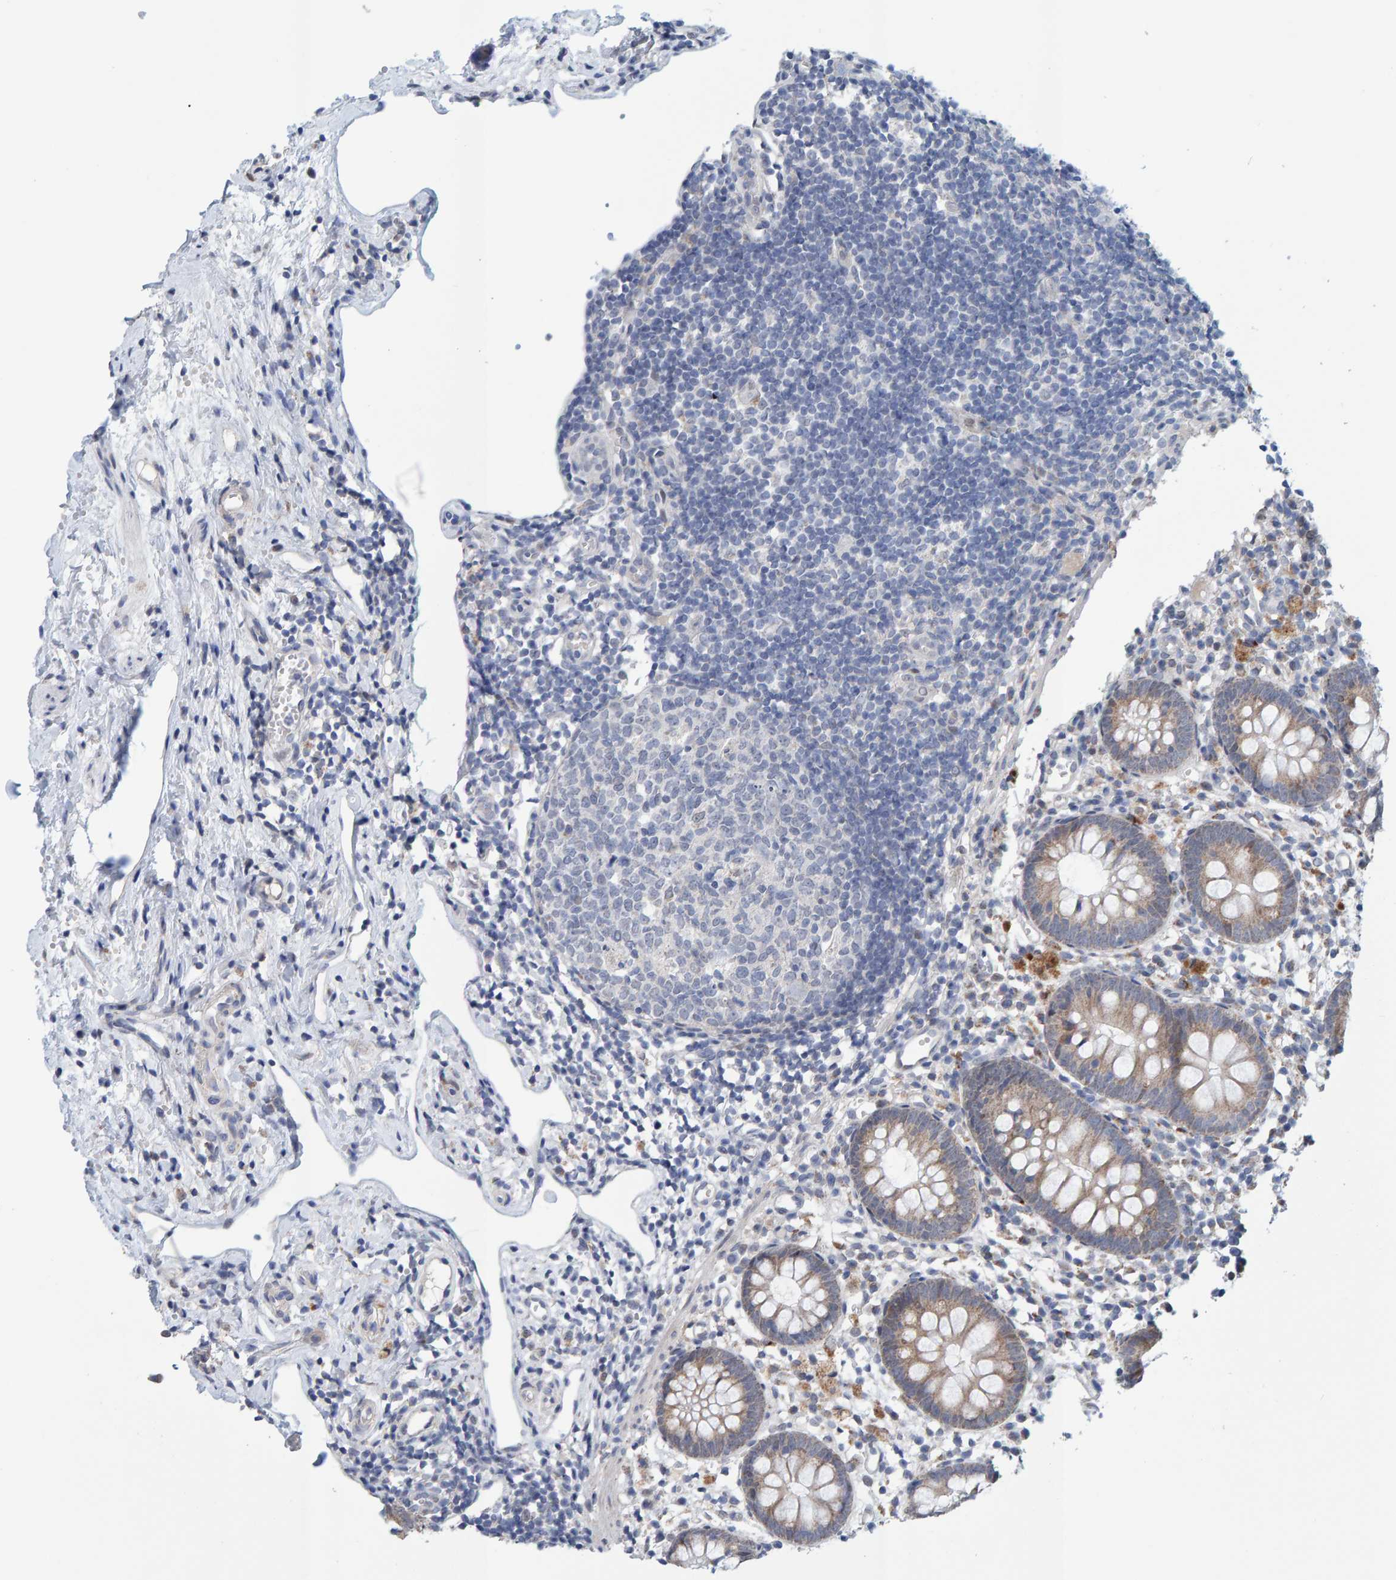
{"staining": {"intensity": "moderate", "quantity": ">75%", "location": "cytoplasmic/membranous"}, "tissue": "appendix", "cell_type": "Glandular cells", "image_type": "normal", "snomed": [{"axis": "morphology", "description": "Normal tissue, NOS"}, {"axis": "topography", "description": "Appendix"}], "caption": "The image demonstrates a brown stain indicating the presence of a protein in the cytoplasmic/membranous of glandular cells in appendix. The protein is stained brown, and the nuclei are stained in blue (DAB IHC with brightfield microscopy, high magnification).", "gene": "USP43", "patient": {"sex": "female", "age": 20}}